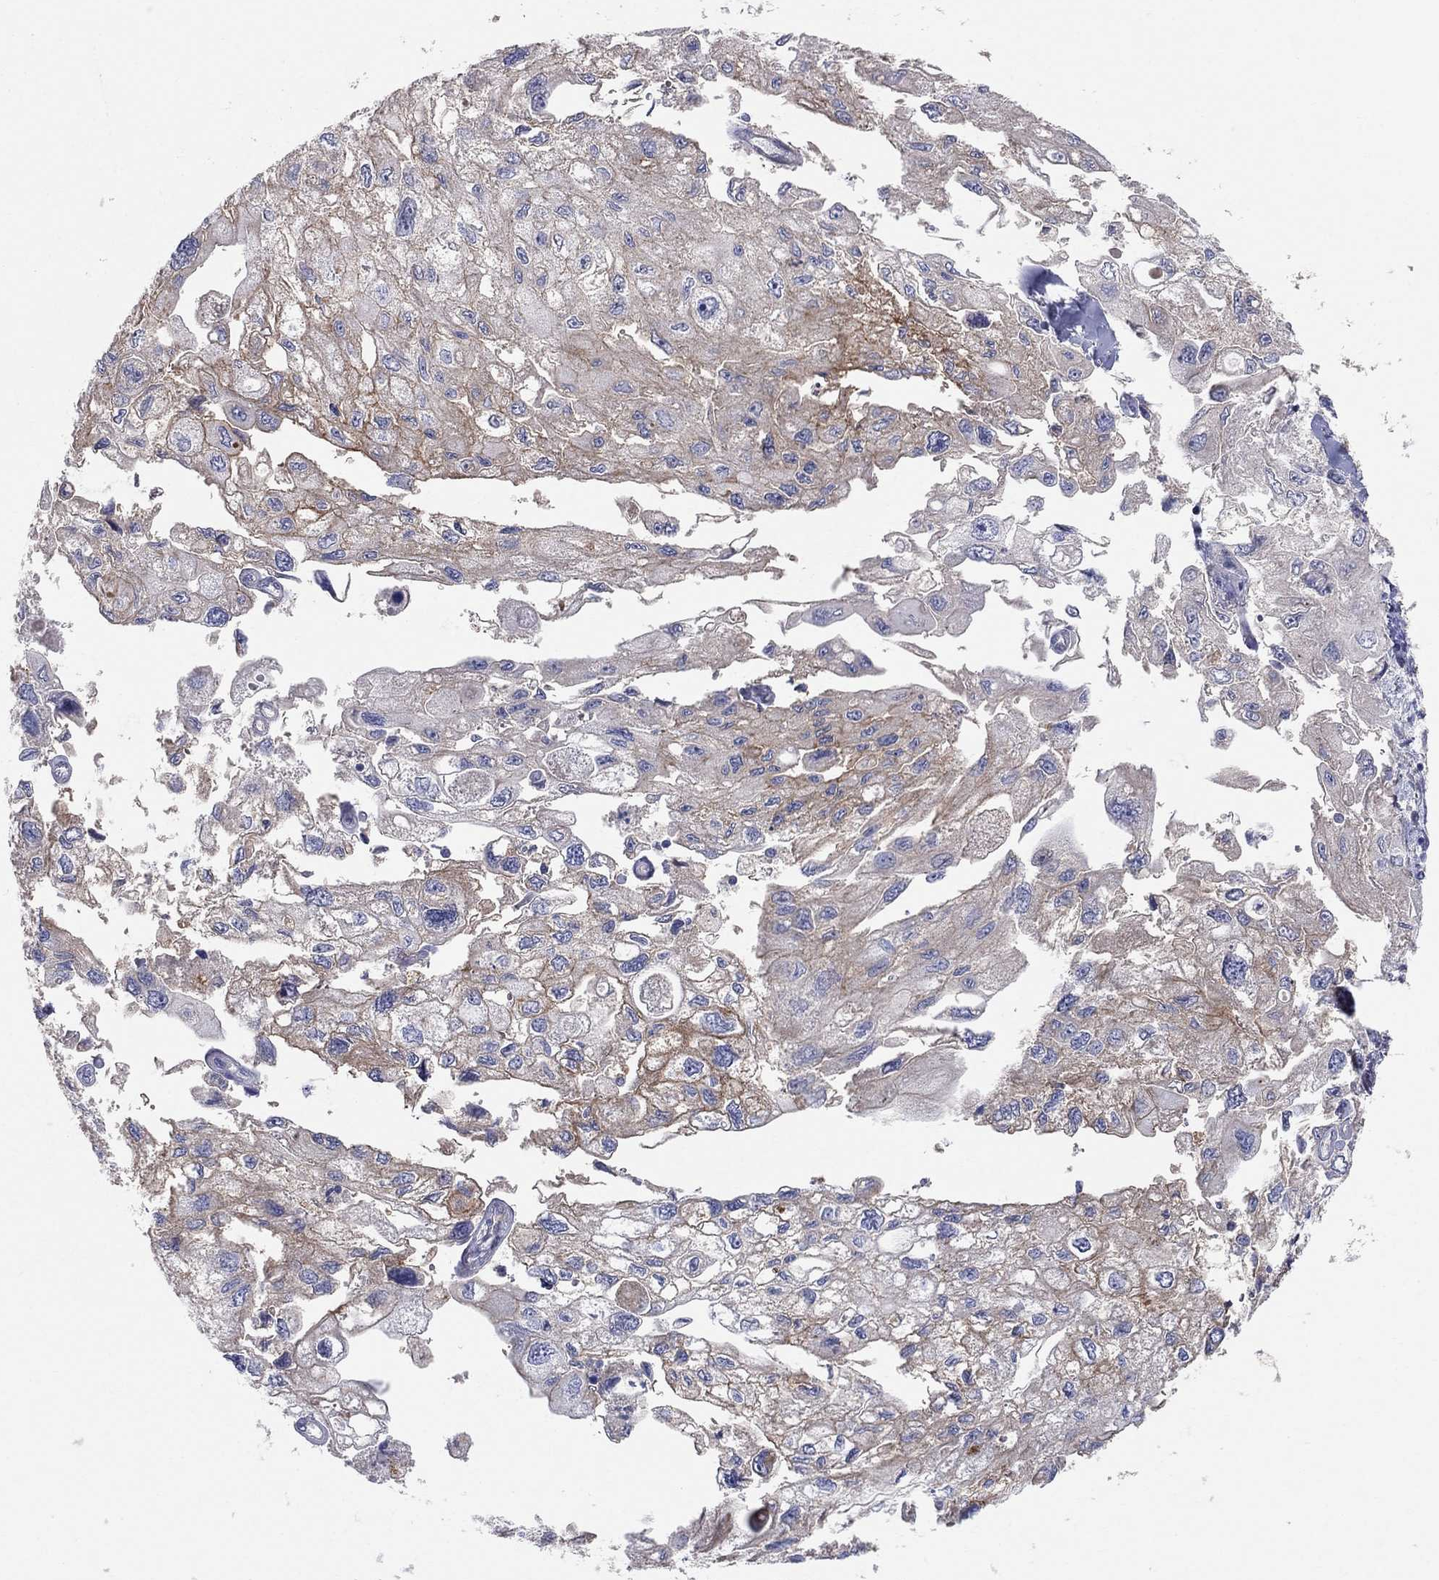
{"staining": {"intensity": "moderate", "quantity": "<25%", "location": "cytoplasmic/membranous"}, "tissue": "urothelial cancer", "cell_type": "Tumor cells", "image_type": "cancer", "snomed": [{"axis": "morphology", "description": "Urothelial carcinoma, High grade"}, {"axis": "topography", "description": "Urinary bladder"}], "caption": "Immunohistochemistry (IHC) (DAB) staining of human high-grade urothelial carcinoma reveals moderate cytoplasmic/membranous protein positivity in approximately <25% of tumor cells.", "gene": "EMP2", "patient": {"sex": "male", "age": 59}}